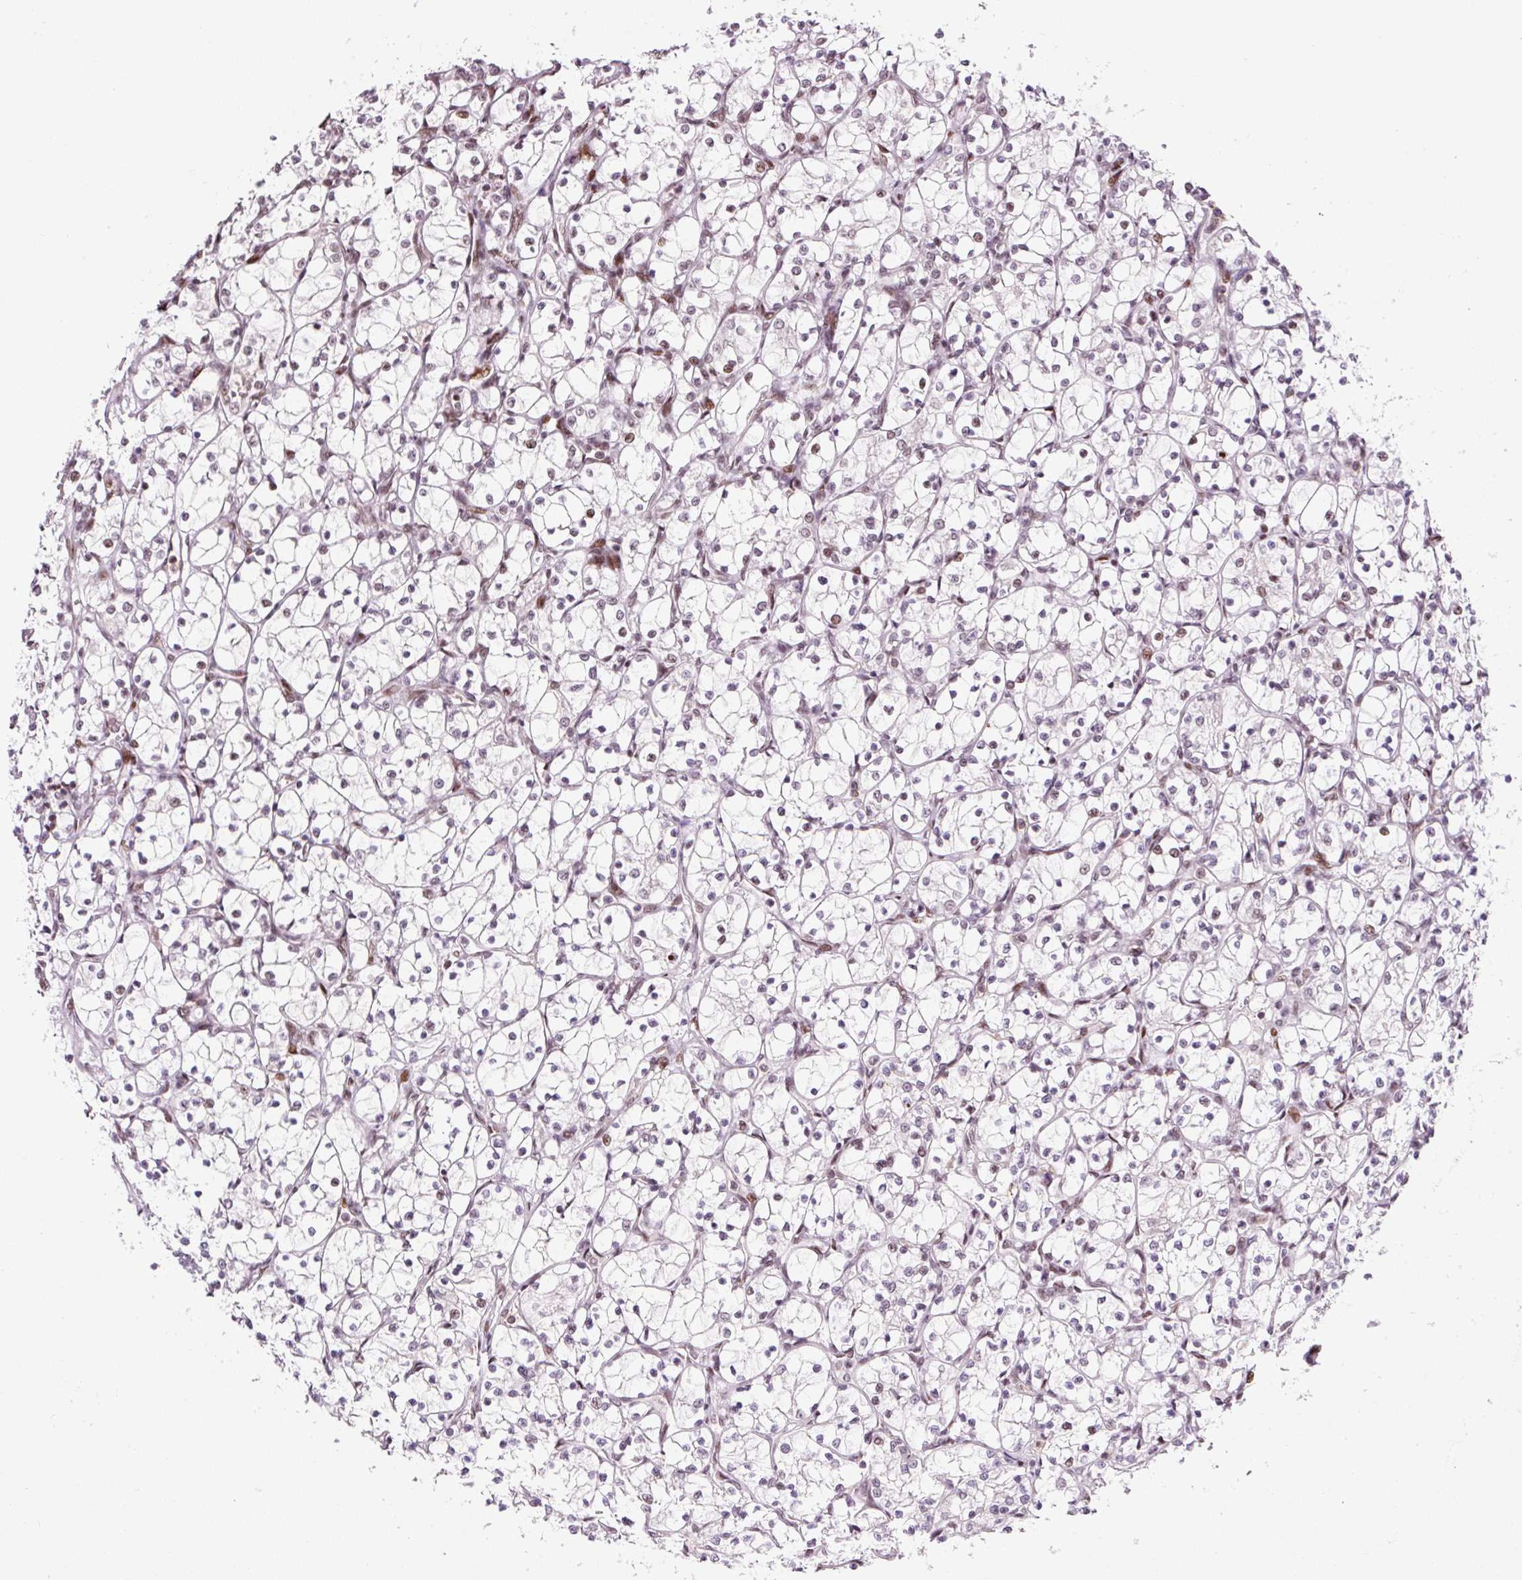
{"staining": {"intensity": "moderate", "quantity": "<25%", "location": "nuclear"}, "tissue": "renal cancer", "cell_type": "Tumor cells", "image_type": "cancer", "snomed": [{"axis": "morphology", "description": "Adenocarcinoma, NOS"}, {"axis": "topography", "description": "Kidney"}], "caption": "Renal adenocarcinoma was stained to show a protein in brown. There is low levels of moderate nuclear expression in approximately <25% of tumor cells.", "gene": "CCNL2", "patient": {"sex": "female", "age": 69}}